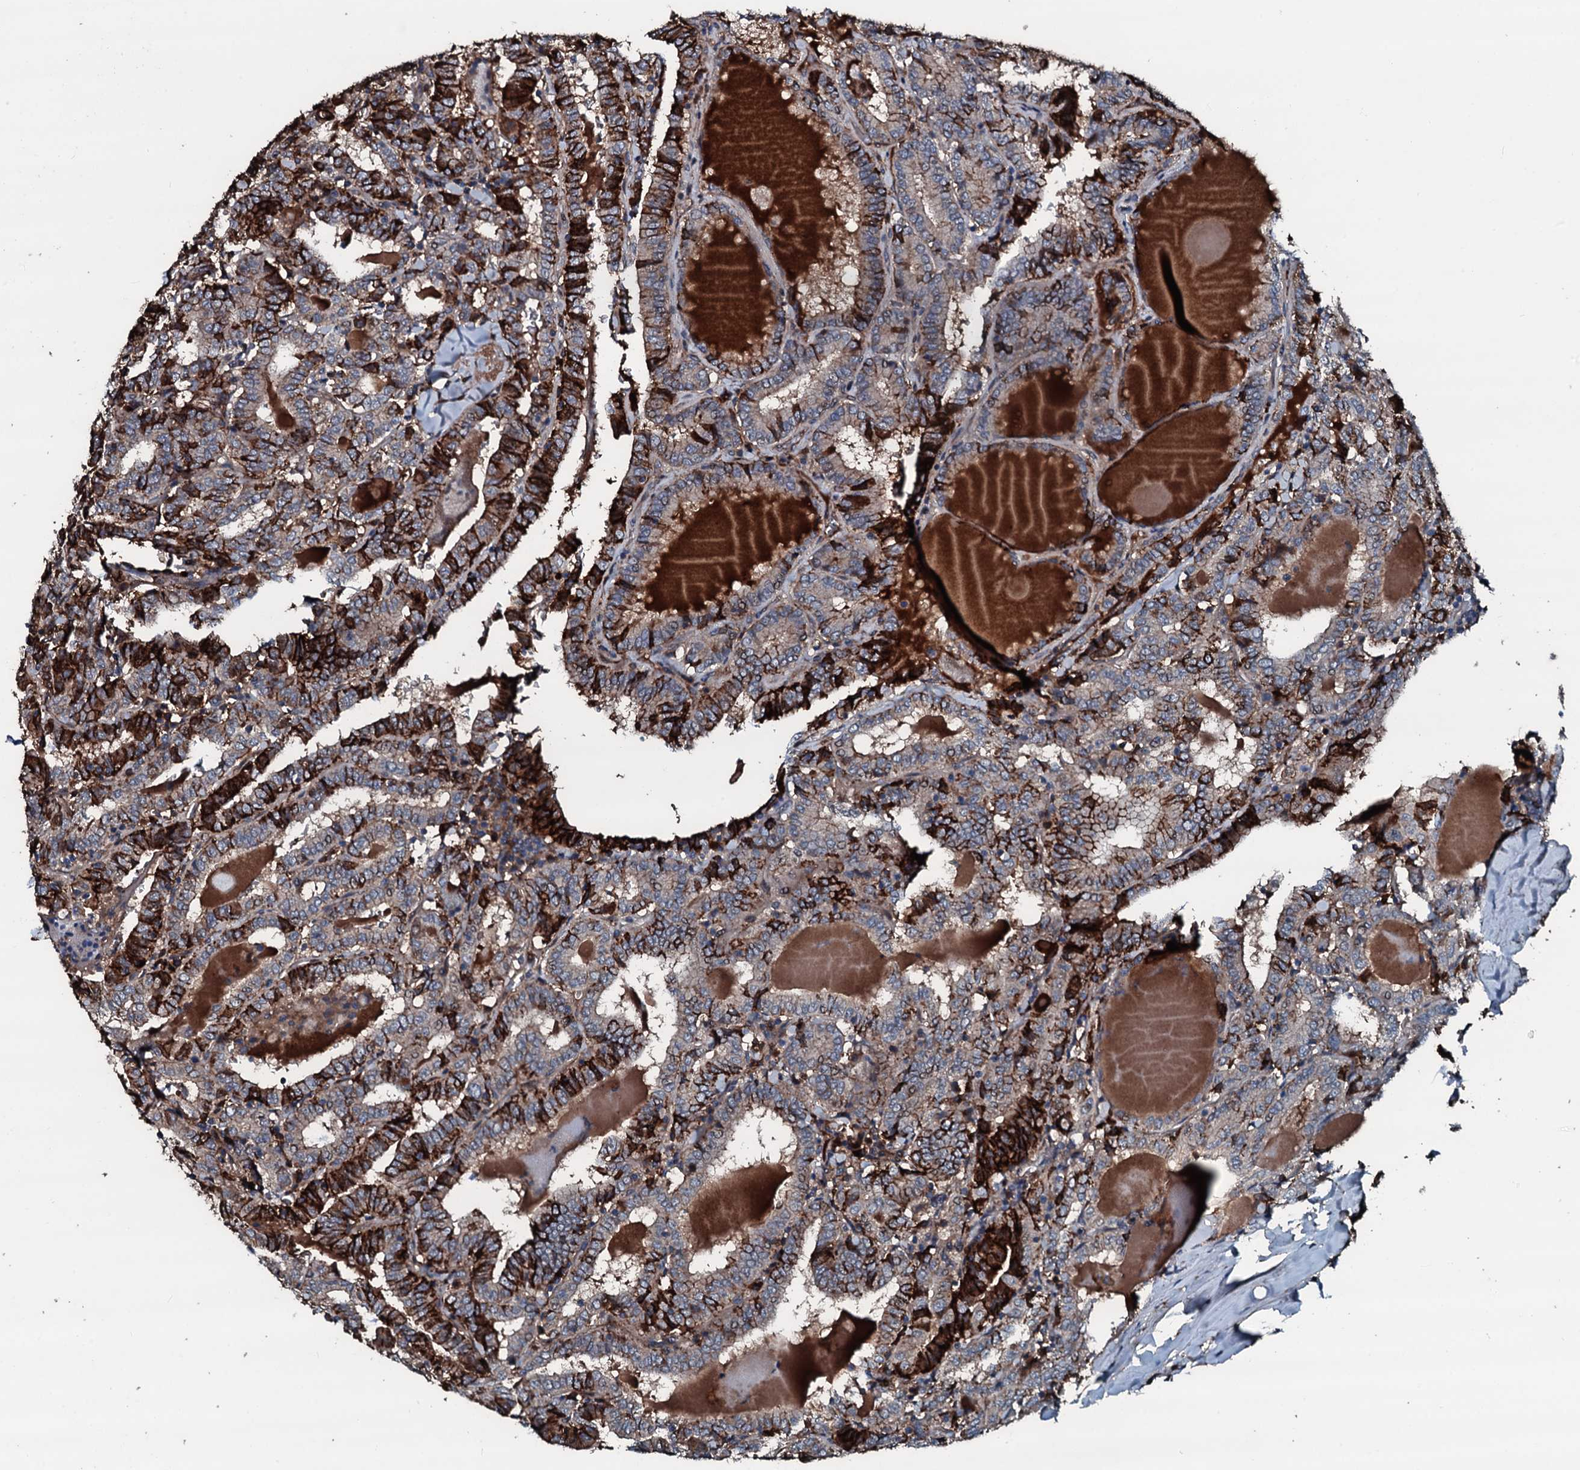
{"staining": {"intensity": "strong", "quantity": "25%-75%", "location": "cytoplasmic/membranous"}, "tissue": "thyroid cancer", "cell_type": "Tumor cells", "image_type": "cancer", "snomed": [{"axis": "morphology", "description": "Papillary adenocarcinoma, NOS"}, {"axis": "topography", "description": "Thyroid gland"}], "caption": "Human papillary adenocarcinoma (thyroid) stained with a brown dye reveals strong cytoplasmic/membranous positive positivity in about 25%-75% of tumor cells.", "gene": "AARS1", "patient": {"sex": "female", "age": 72}}